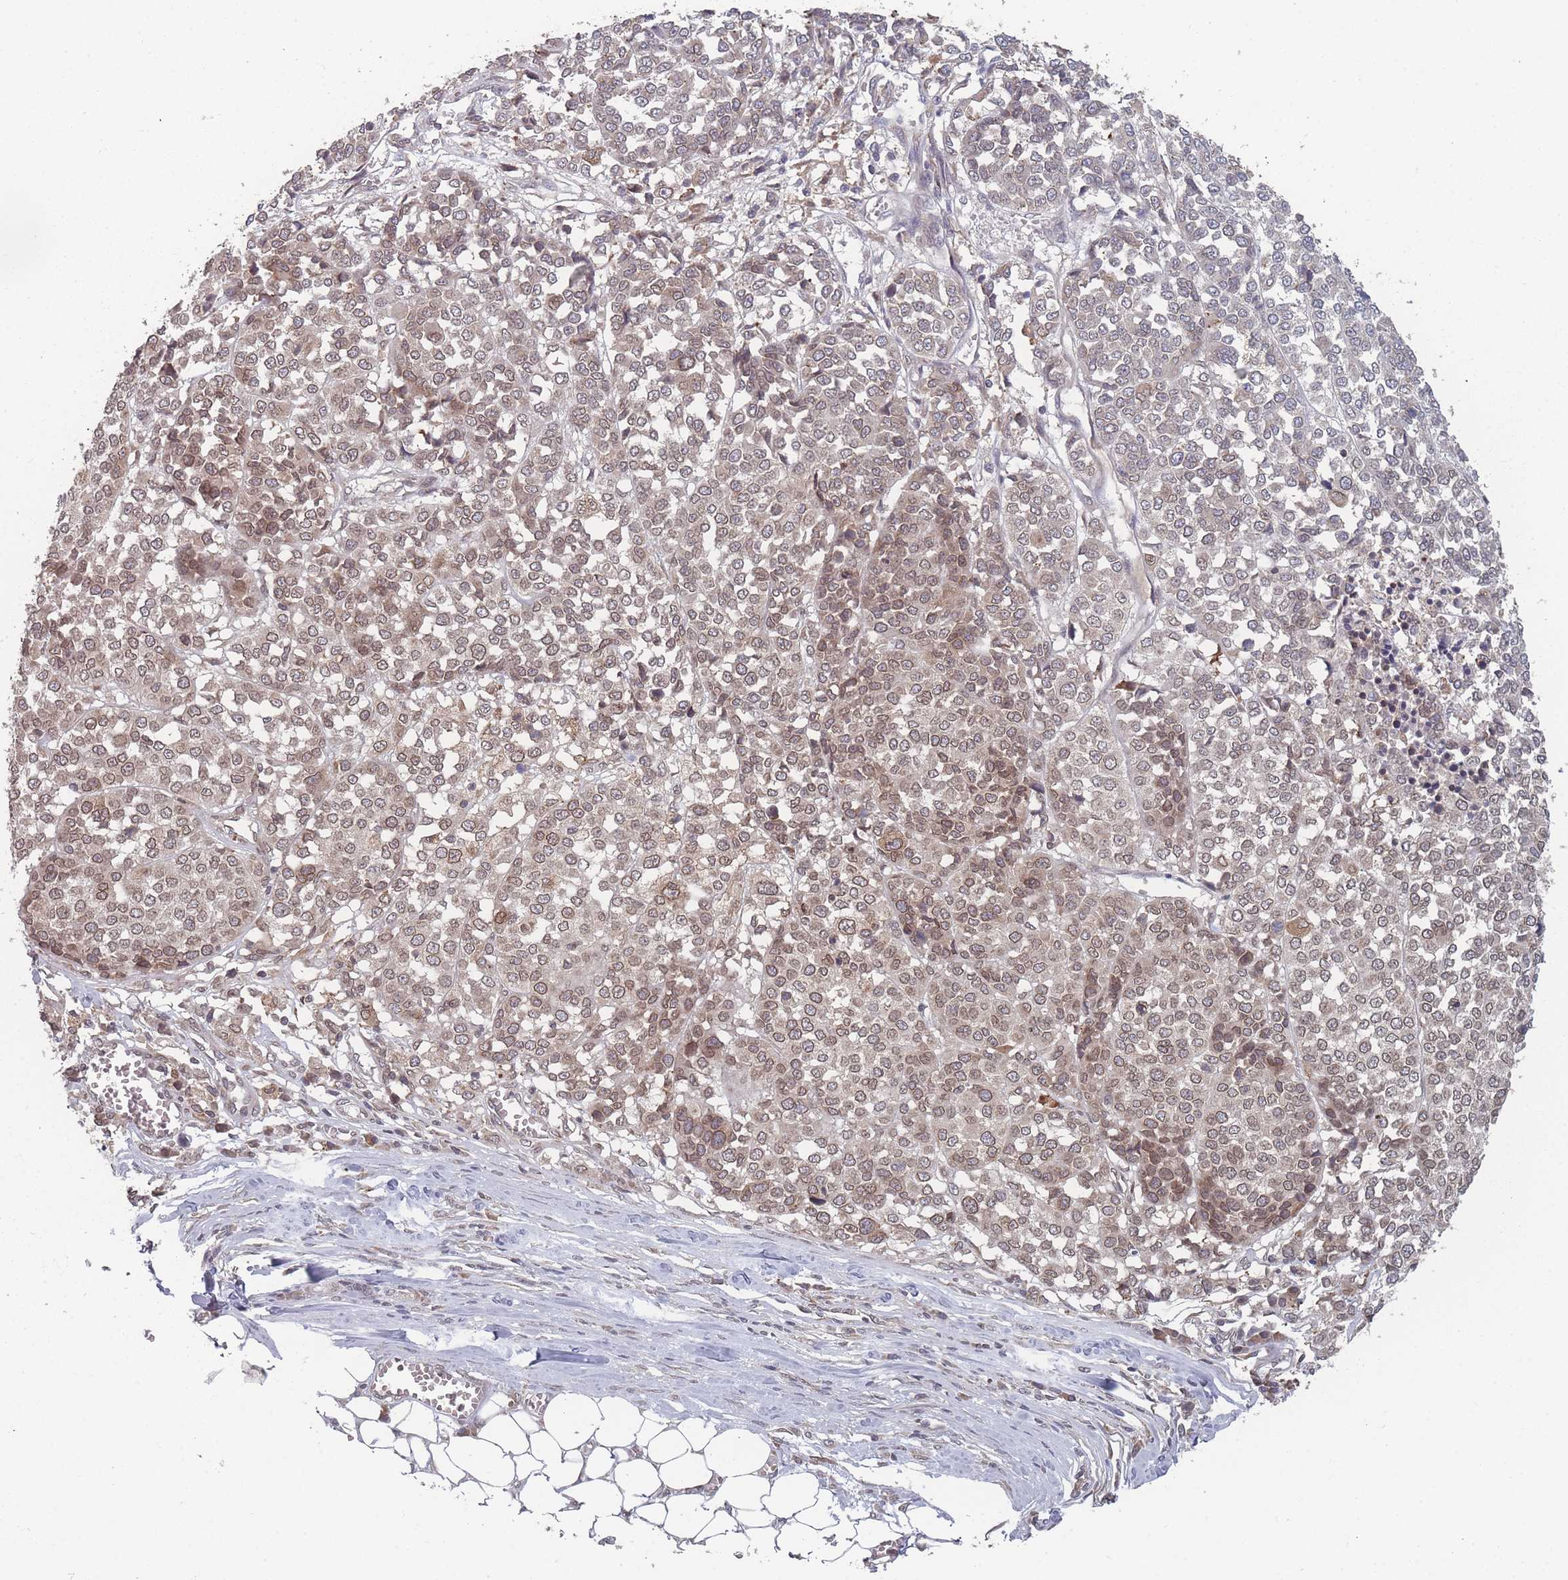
{"staining": {"intensity": "weak", "quantity": "25%-75%", "location": "cytoplasmic/membranous,nuclear"}, "tissue": "melanoma", "cell_type": "Tumor cells", "image_type": "cancer", "snomed": [{"axis": "morphology", "description": "Malignant melanoma, Metastatic site"}, {"axis": "topography", "description": "Lymph node"}], "caption": "IHC micrograph of melanoma stained for a protein (brown), which demonstrates low levels of weak cytoplasmic/membranous and nuclear positivity in about 25%-75% of tumor cells.", "gene": "TBC1D25", "patient": {"sex": "male", "age": 44}}